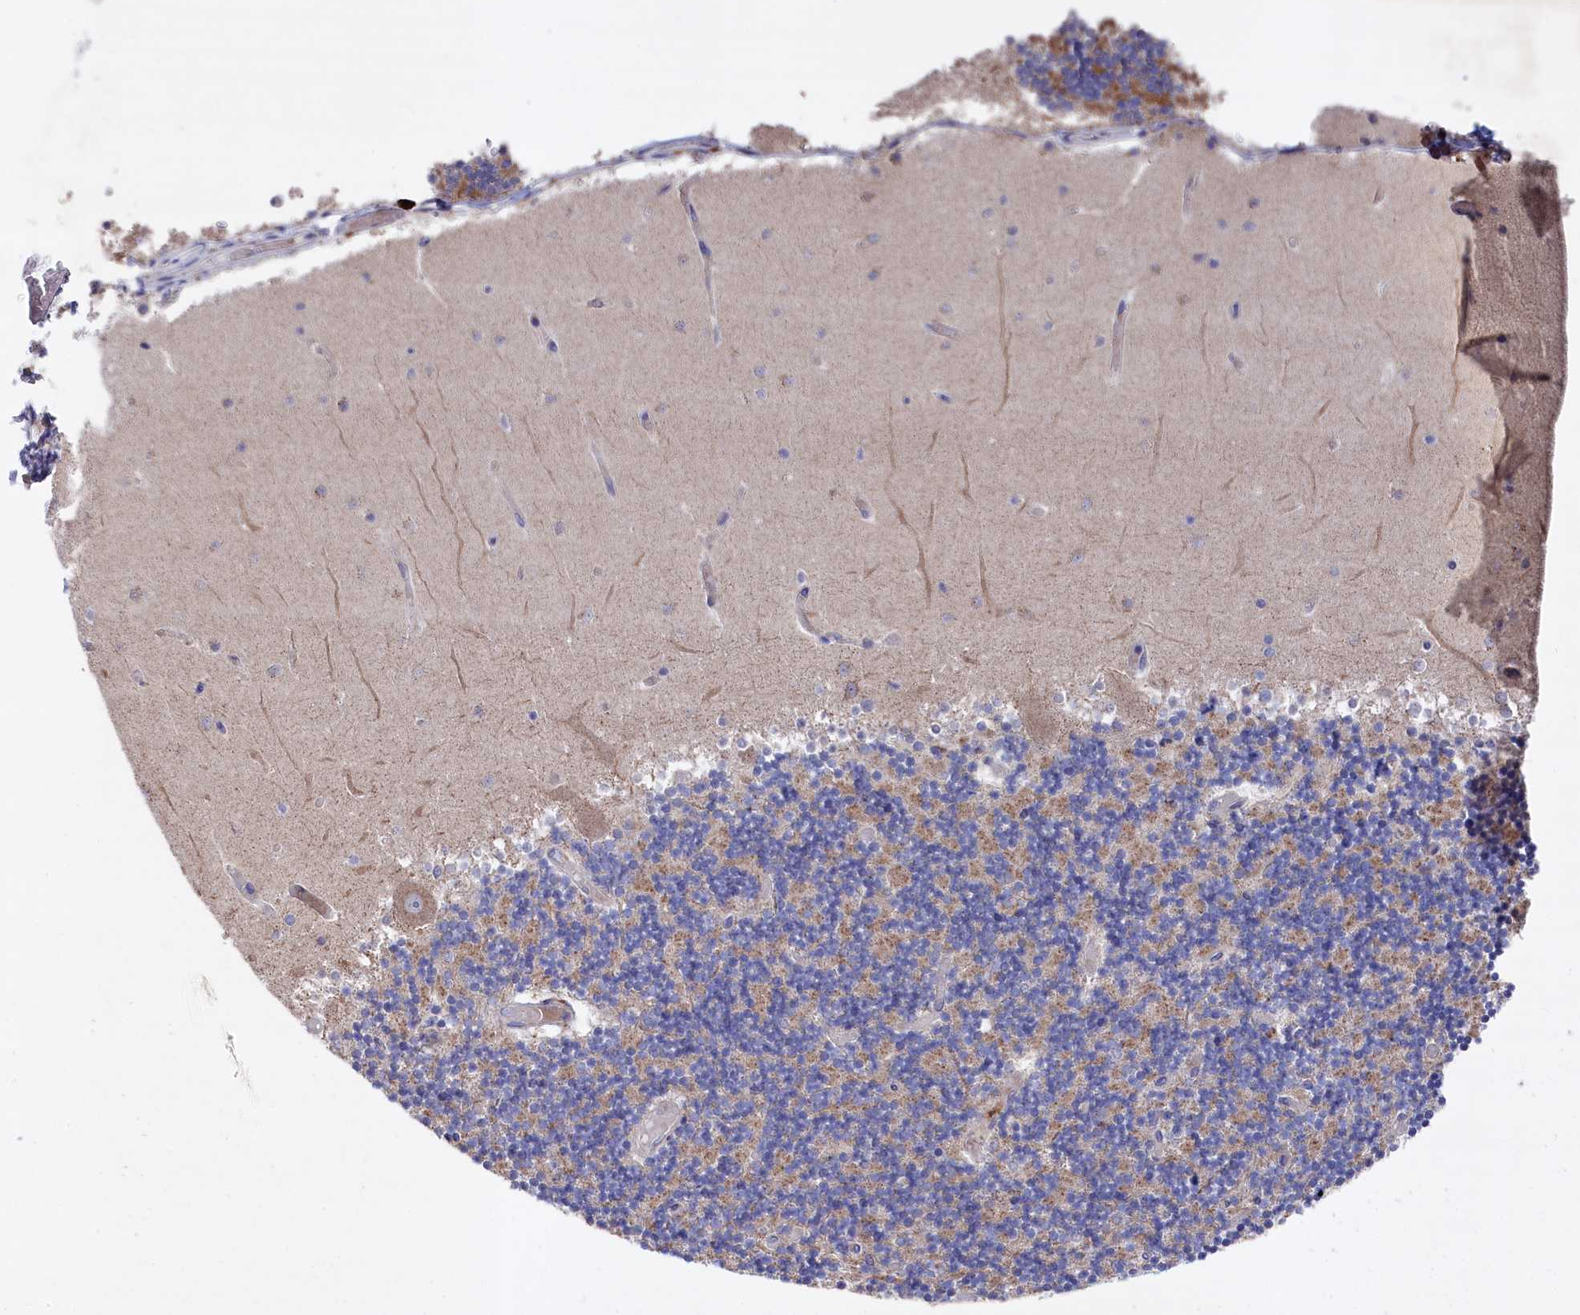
{"staining": {"intensity": "moderate", "quantity": "25%-75%", "location": "cytoplasmic/membranous"}, "tissue": "cerebellum", "cell_type": "Cells in granular layer", "image_type": "normal", "snomed": [{"axis": "morphology", "description": "Normal tissue, NOS"}, {"axis": "topography", "description": "Cerebellum"}], "caption": "The image demonstrates immunohistochemical staining of unremarkable cerebellum. There is moderate cytoplasmic/membranous staining is seen in approximately 25%-75% of cells in granular layer. (Stains: DAB in brown, nuclei in blue, Microscopy: brightfield microscopy at high magnification).", "gene": "GPR108", "patient": {"sex": "female", "age": 28}}